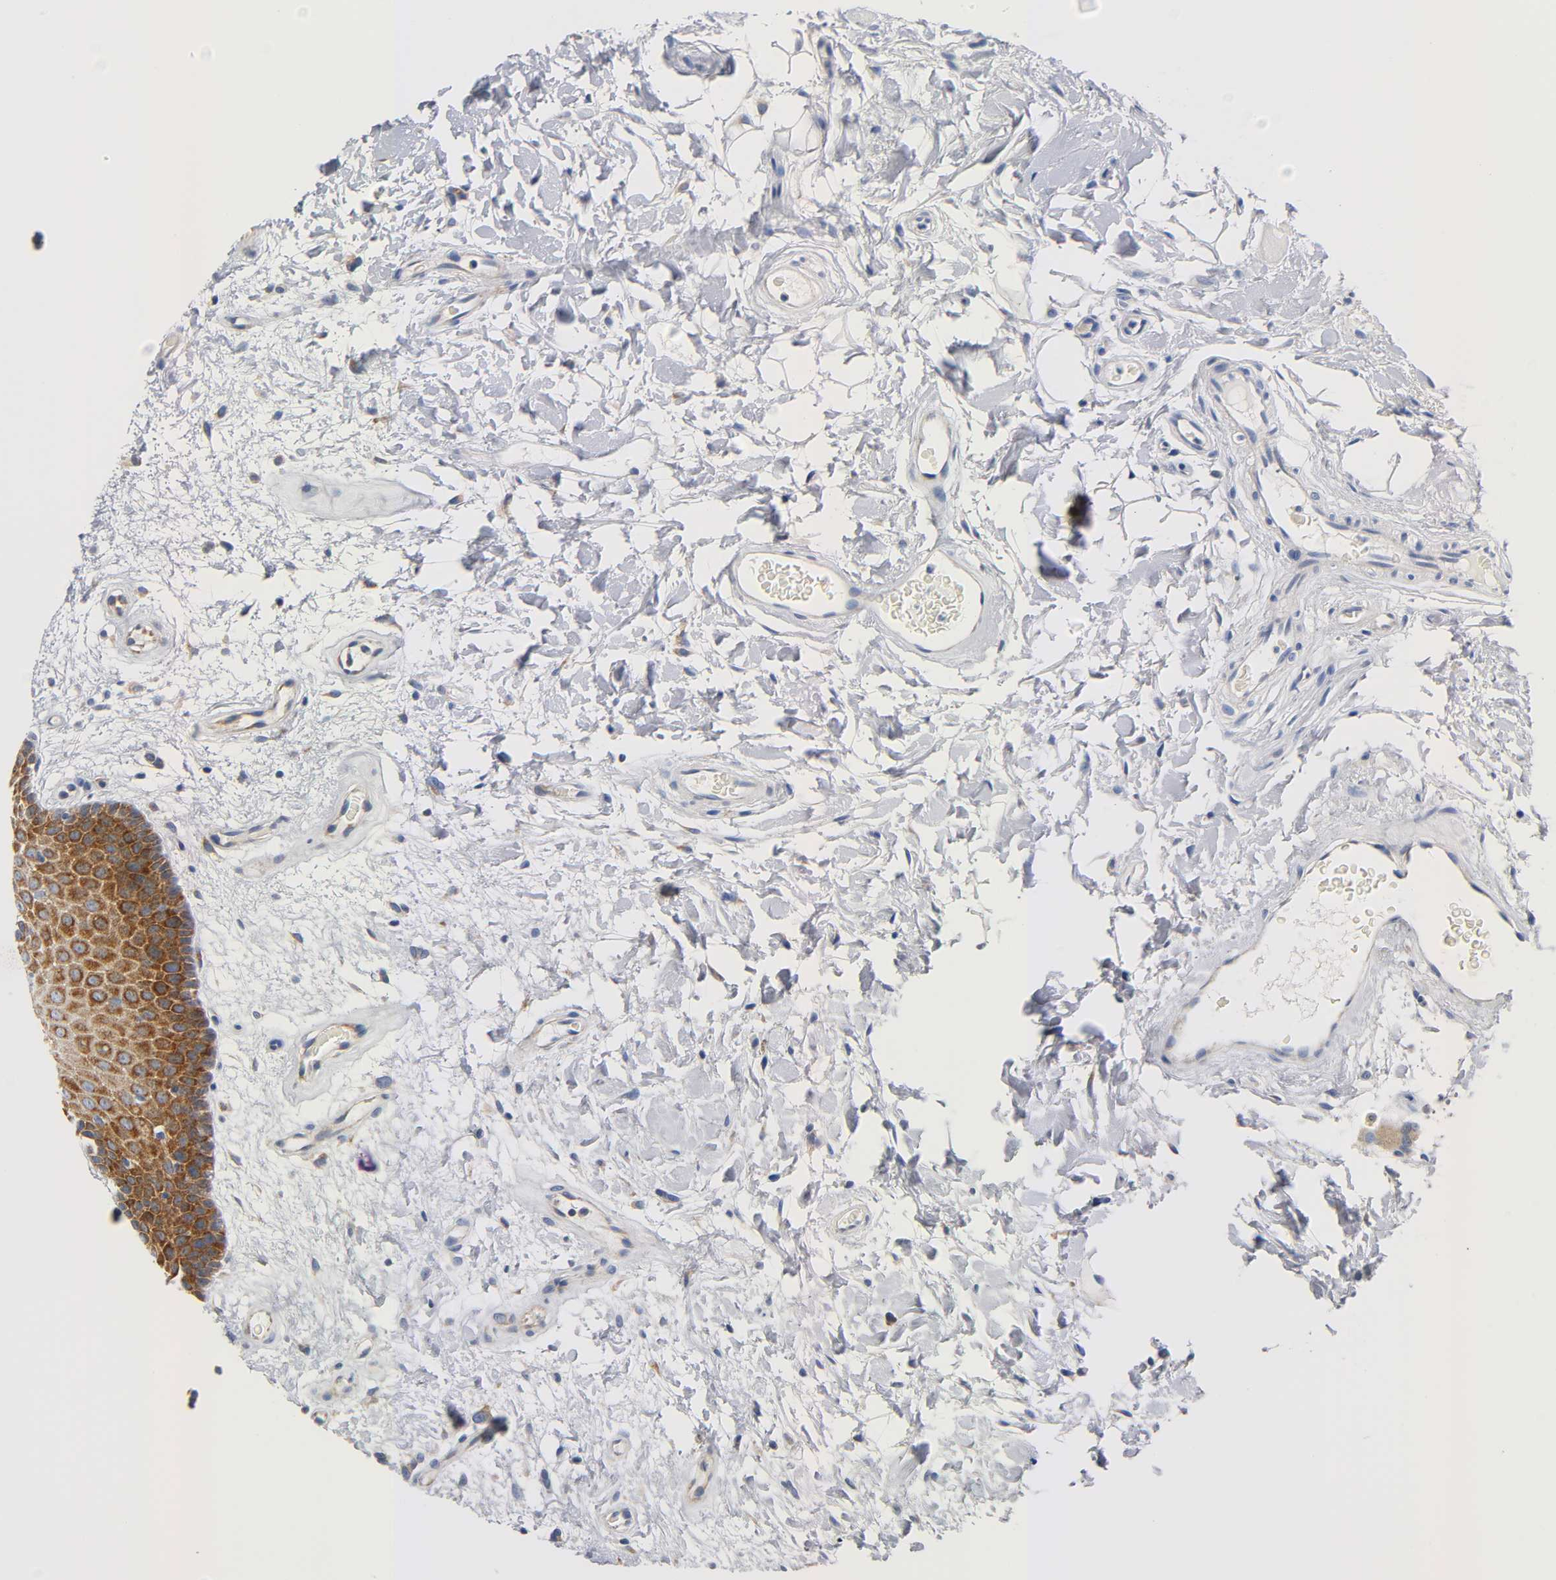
{"staining": {"intensity": "strong", "quantity": ">75%", "location": "cytoplasmic/membranous"}, "tissue": "oral mucosa", "cell_type": "Squamous epithelial cells", "image_type": "normal", "snomed": [{"axis": "morphology", "description": "Normal tissue, NOS"}, {"axis": "morphology", "description": "Squamous cell carcinoma, NOS"}, {"axis": "topography", "description": "Skeletal muscle"}, {"axis": "topography", "description": "Oral tissue"}, {"axis": "topography", "description": "Head-Neck"}], "caption": "A brown stain shows strong cytoplasmic/membranous expression of a protein in squamous epithelial cells of normal oral mucosa.", "gene": "REL", "patient": {"sex": "male", "age": 71}}